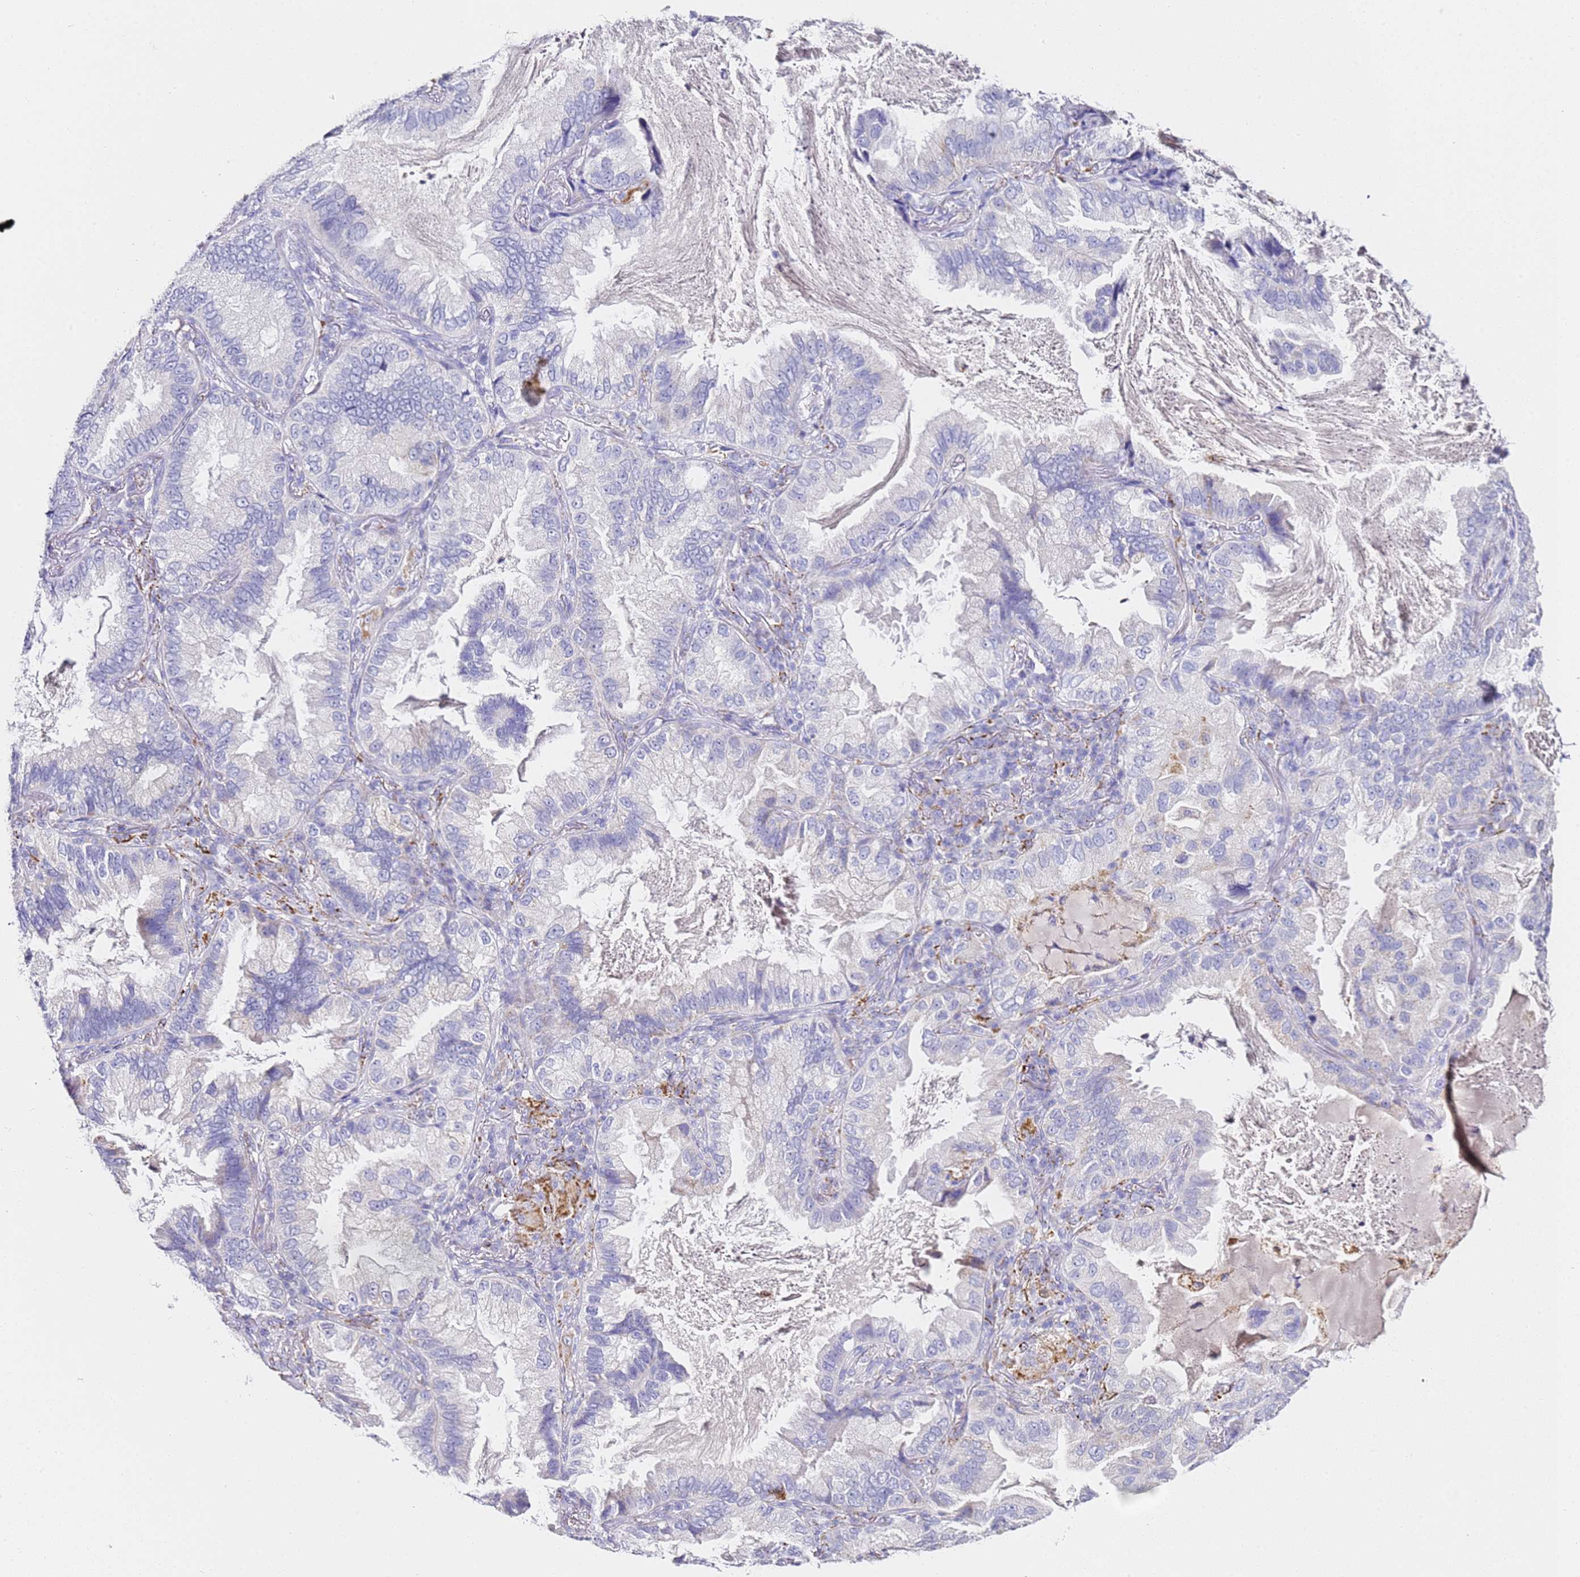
{"staining": {"intensity": "negative", "quantity": "none", "location": "none"}, "tissue": "lung cancer", "cell_type": "Tumor cells", "image_type": "cancer", "snomed": [{"axis": "morphology", "description": "Adenocarcinoma, NOS"}, {"axis": "topography", "description": "Lung"}], "caption": "There is no significant positivity in tumor cells of lung cancer.", "gene": "PTBP2", "patient": {"sex": "female", "age": 69}}